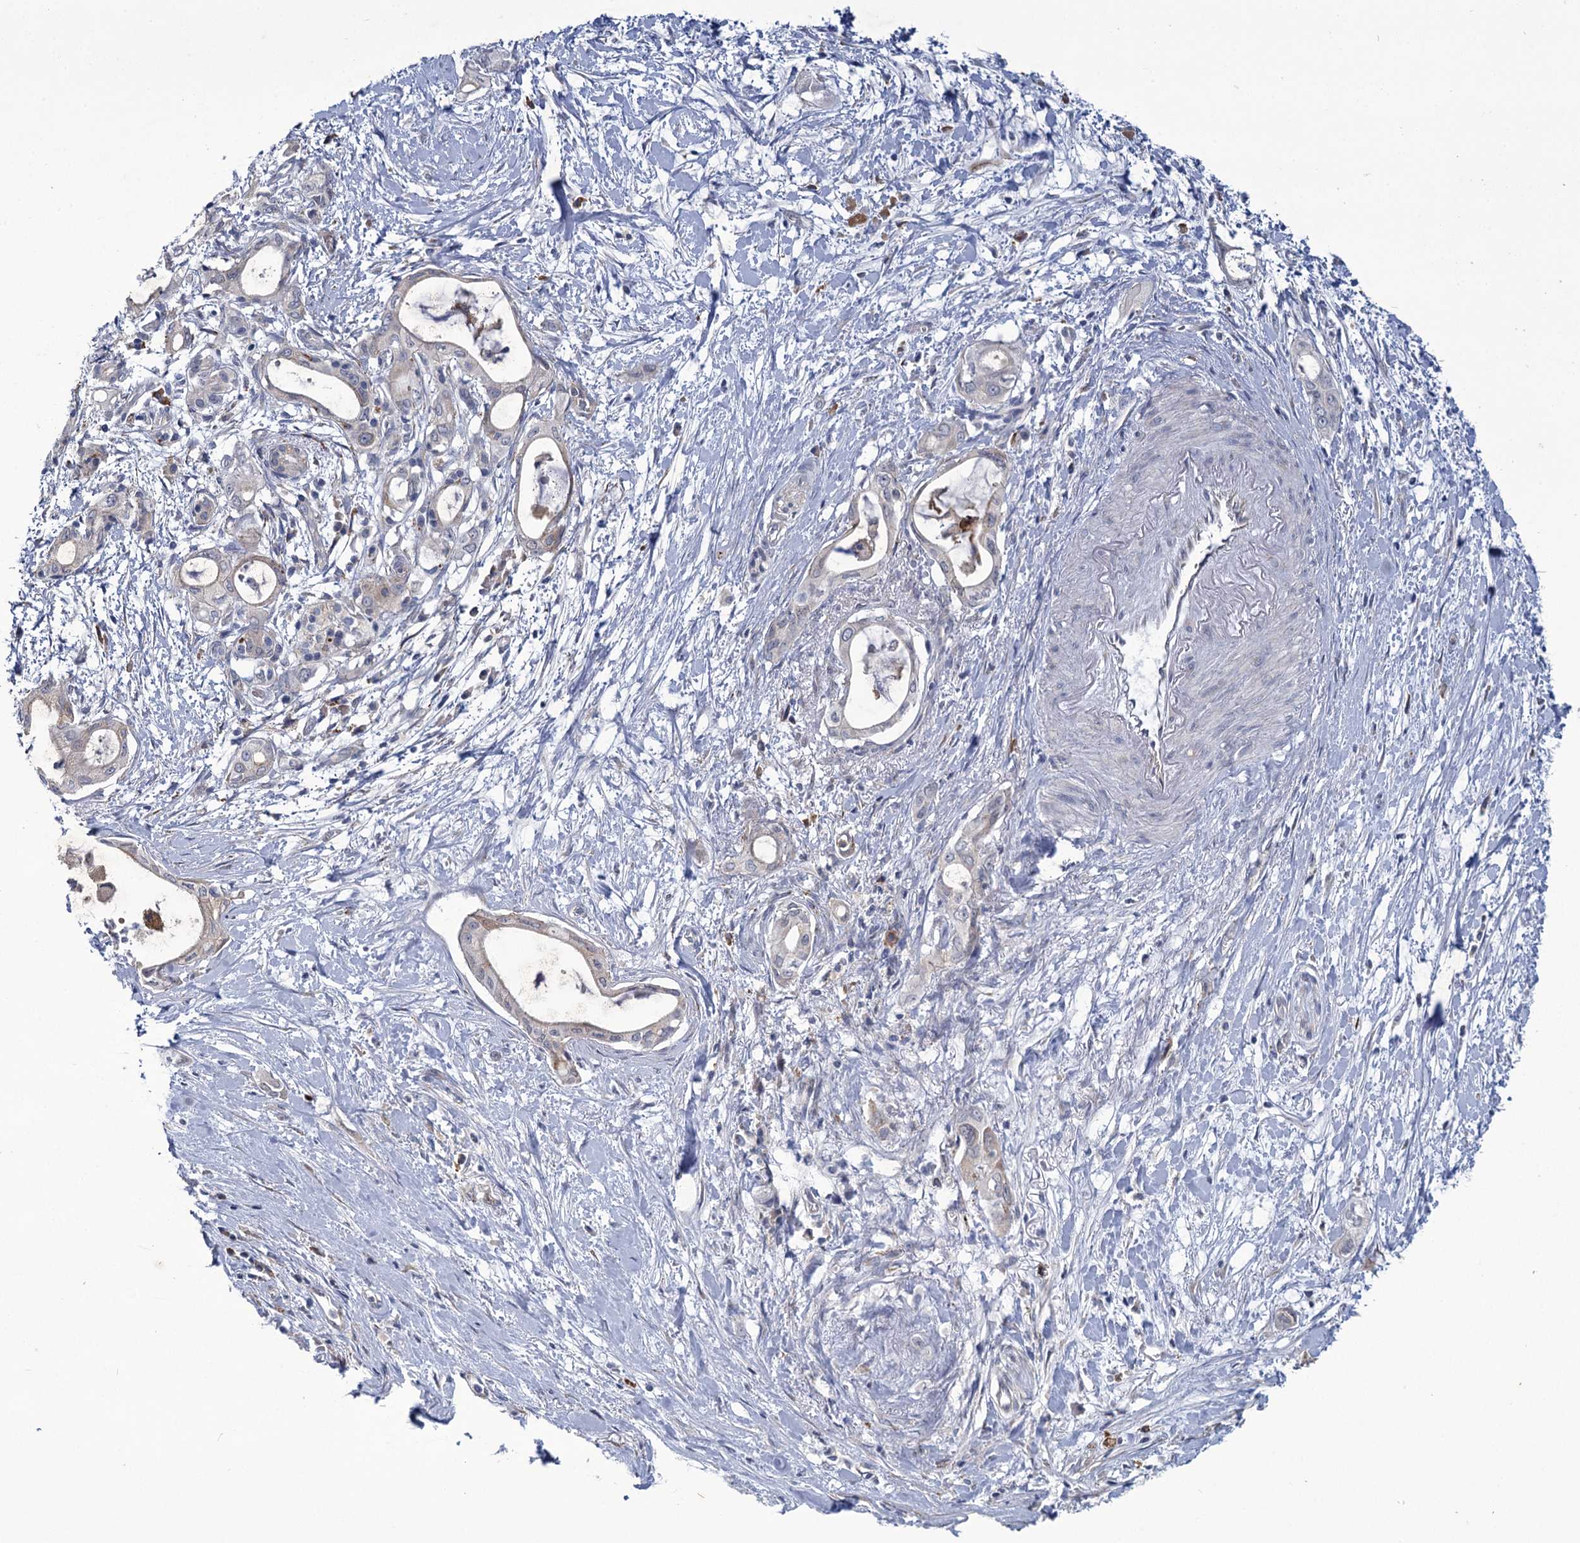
{"staining": {"intensity": "negative", "quantity": "none", "location": "none"}, "tissue": "pancreatic cancer", "cell_type": "Tumor cells", "image_type": "cancer", "snomed": [{"axis": "morphology", "description": "Adenocarcinoma, NOS"}, {"axis": "topography", "description": "Pancreas"}], "caption": "Human pancreatic adenocarcinoma stained for a protein using IHC exhibits no positivity in tumor cells.", "gene": "MBLAC2", "patient": {"sex": "male", "age": 72}}